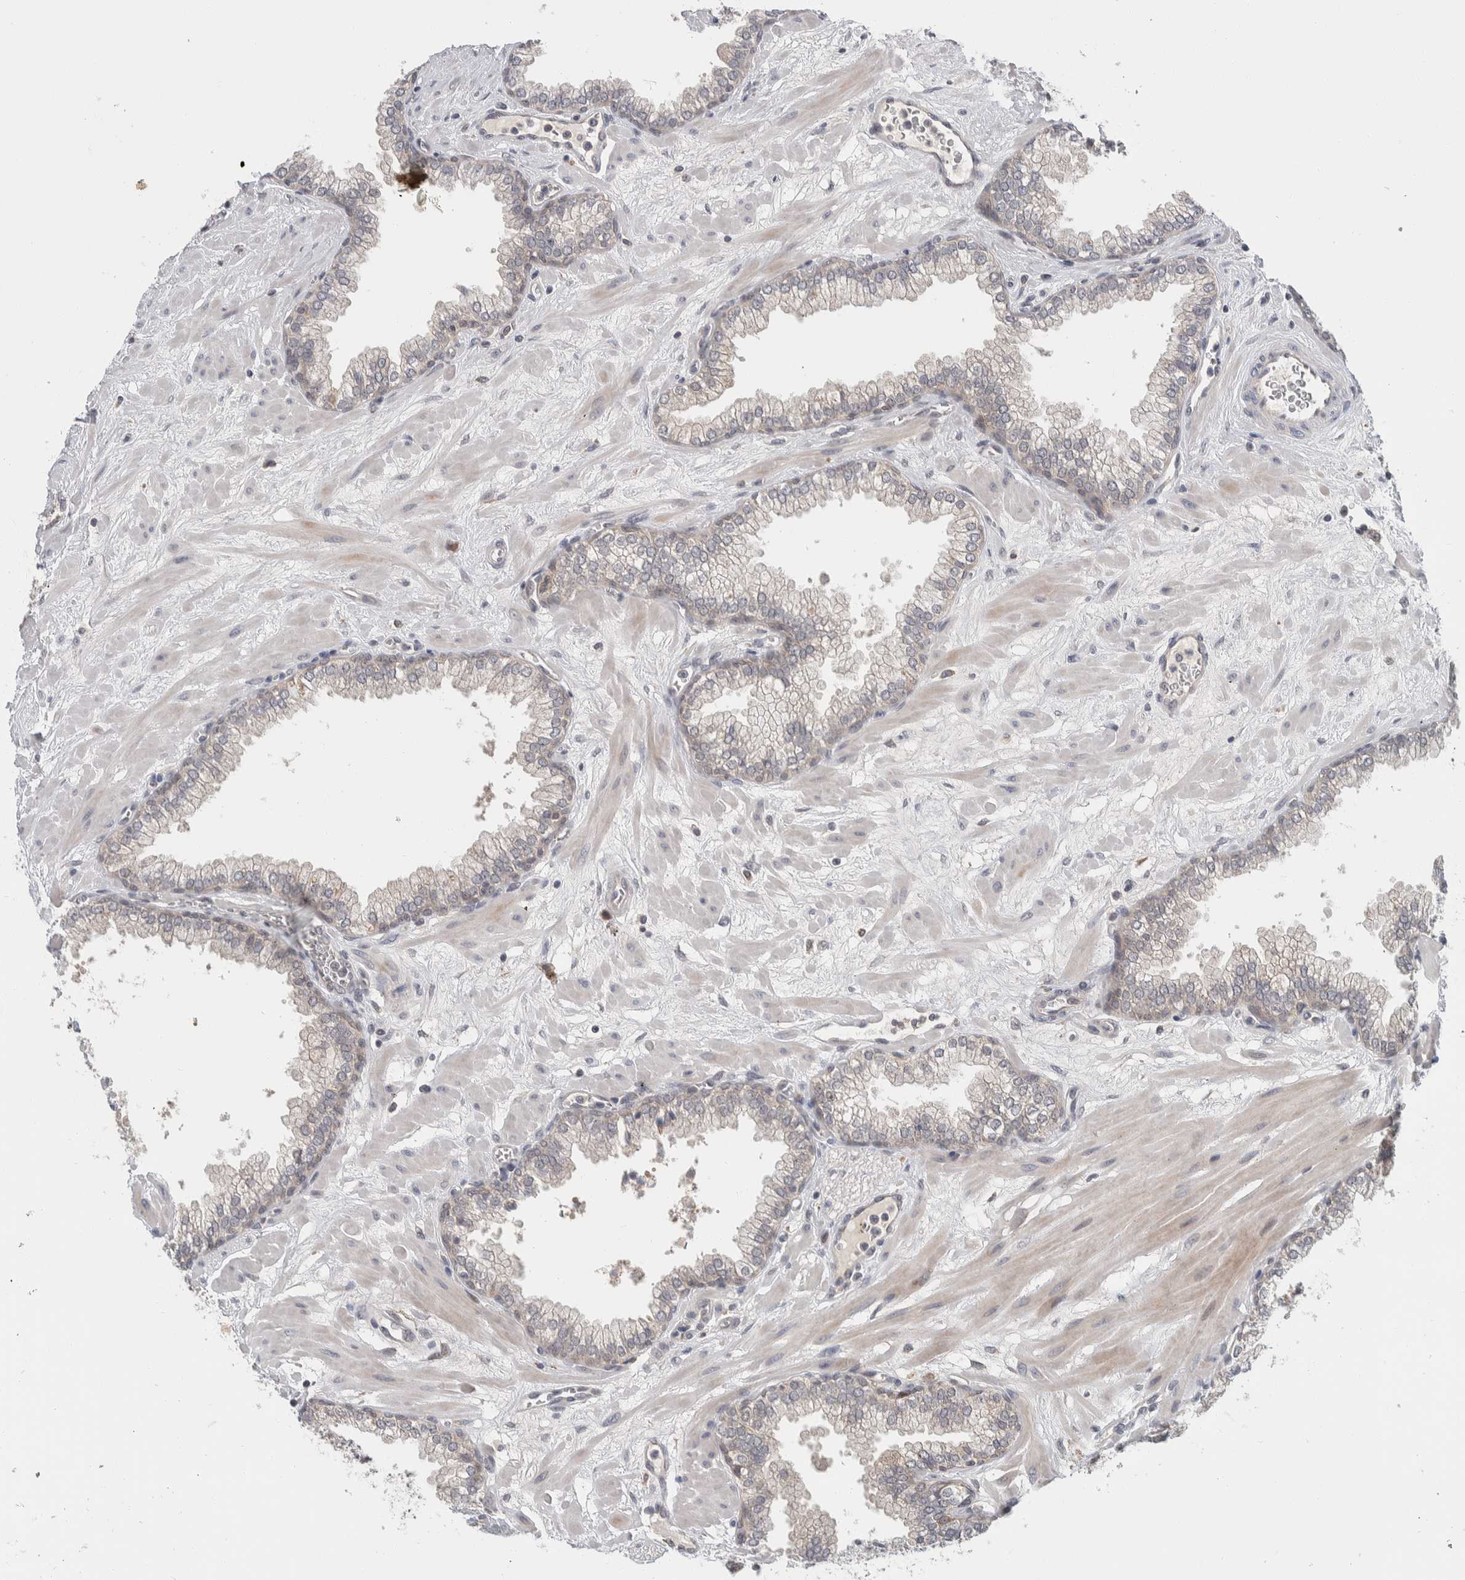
{"staining": {"intensity": "negative", "quantity": "none", "location": "none"}, "tissue": "prostate", "cell_type": "Glandular cells", "image_type": "normal", "snomed": [{"axis": "morphology", "description": "Normal tissue, NOS"}, {"axis": "morphology", "description": "Urothelial carcinoma, Low grade"}, {"axis": "topography", "description": "Urinary bladder"}, {"axis": "topography", "description": "Prostate"}], "caption": "This image is of normal prostate stained with IHC to label a protein in brown with the nuclei are counter-stained blue. There is no positivity in glandular cells.", "gene": "SHPK", "patient": {"sex": "male", "age": 60}}